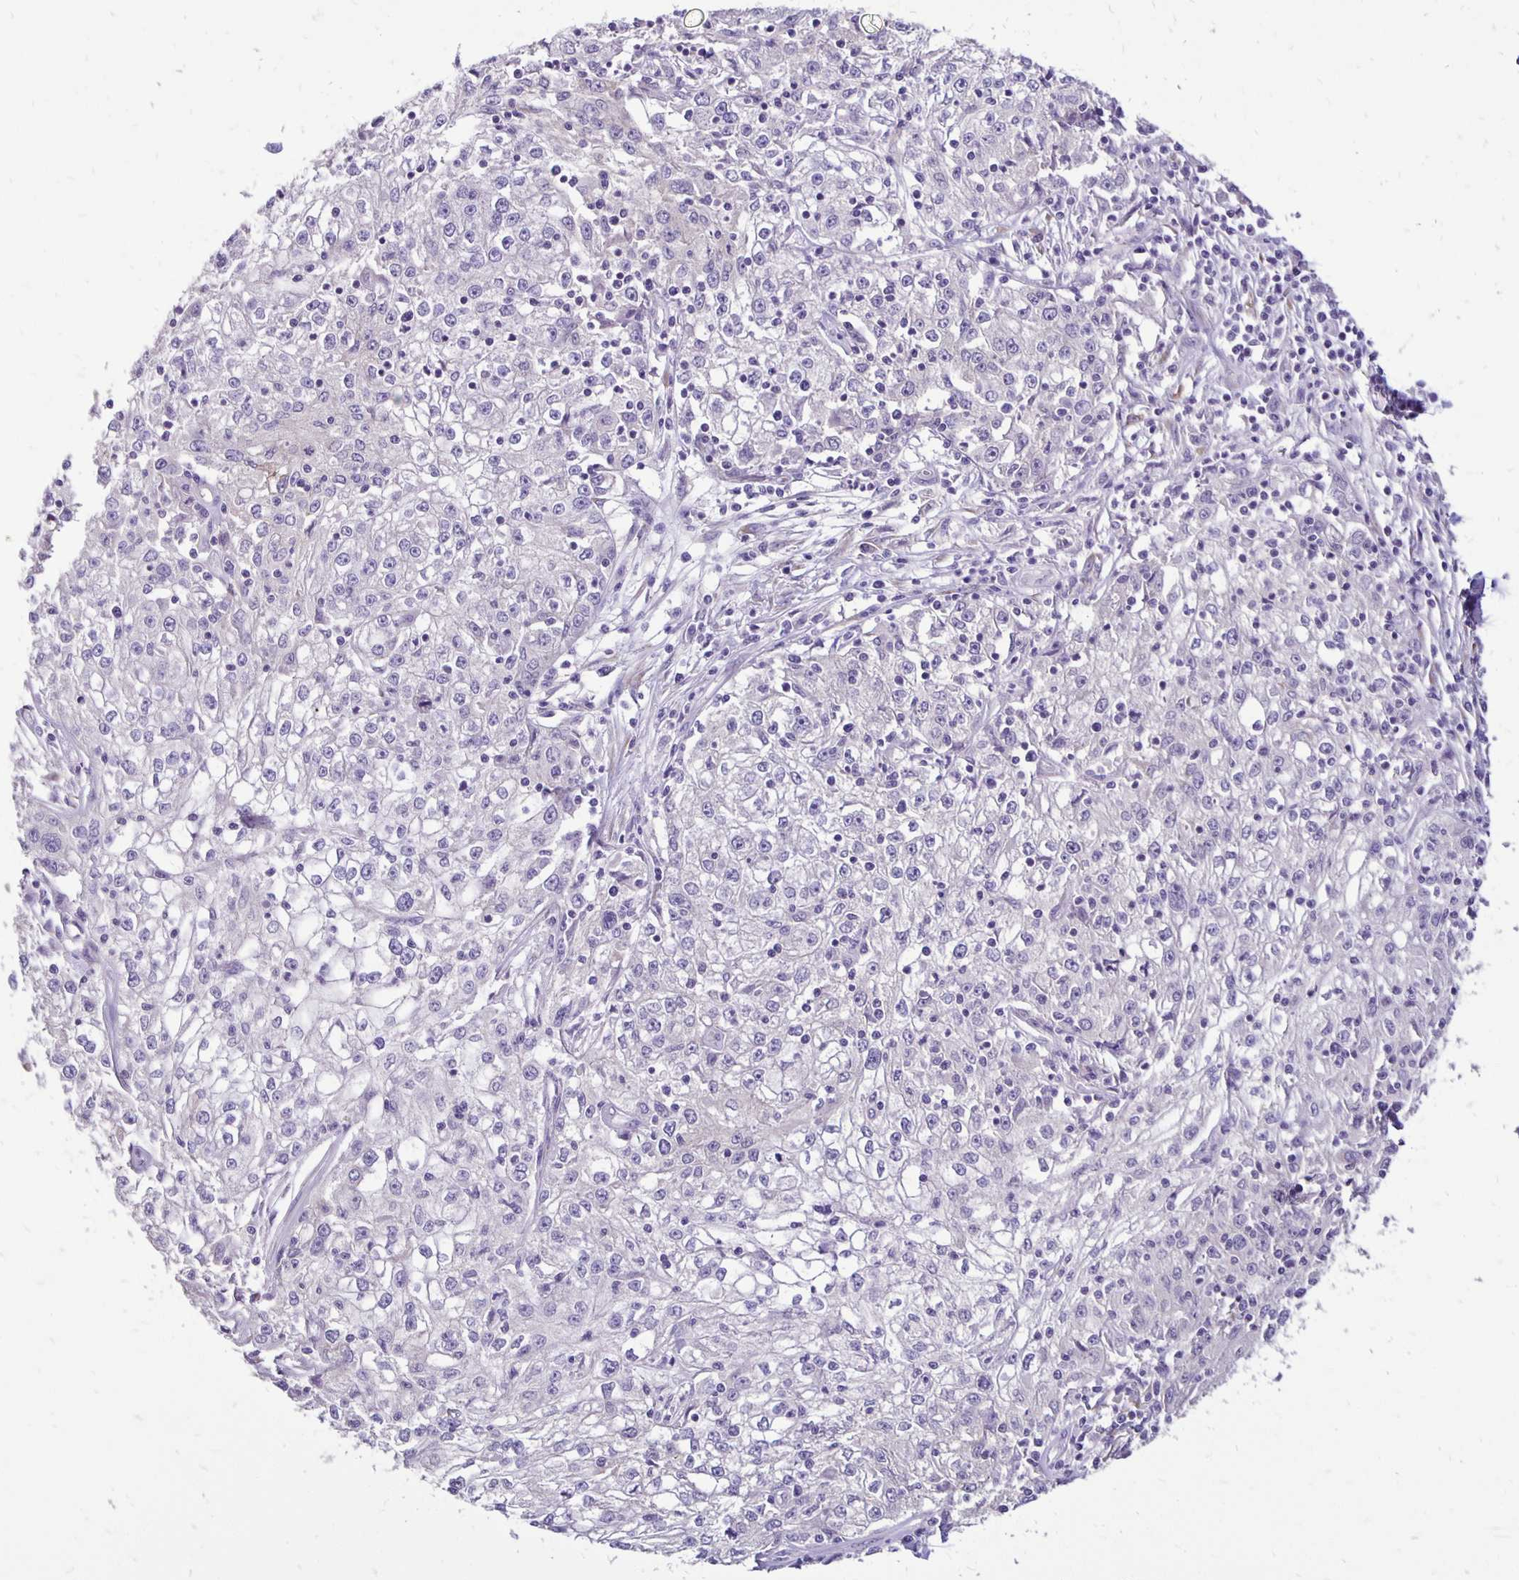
{"staining": {"intensity": "negative", "quantity": "none", "location": "none"}, "tissue": "cervical cancer", "cell_type": "Tumor cells", "image_type": "cancer", "snomed": [{"axis": "morphology", "description": "Squamous cell carcinoma, NOS"}, {"axis": "topography", "description": "Cervix"}], "caption": "This photomicrograph is of cervical squamous cell carcinoma stained with IHC to label a protein in brown with the nuclei are counter-stained blue. There is no staining in tumor cells.", "gene": "ANKRD45", "patient": {"sex": "female", "age": 85}}